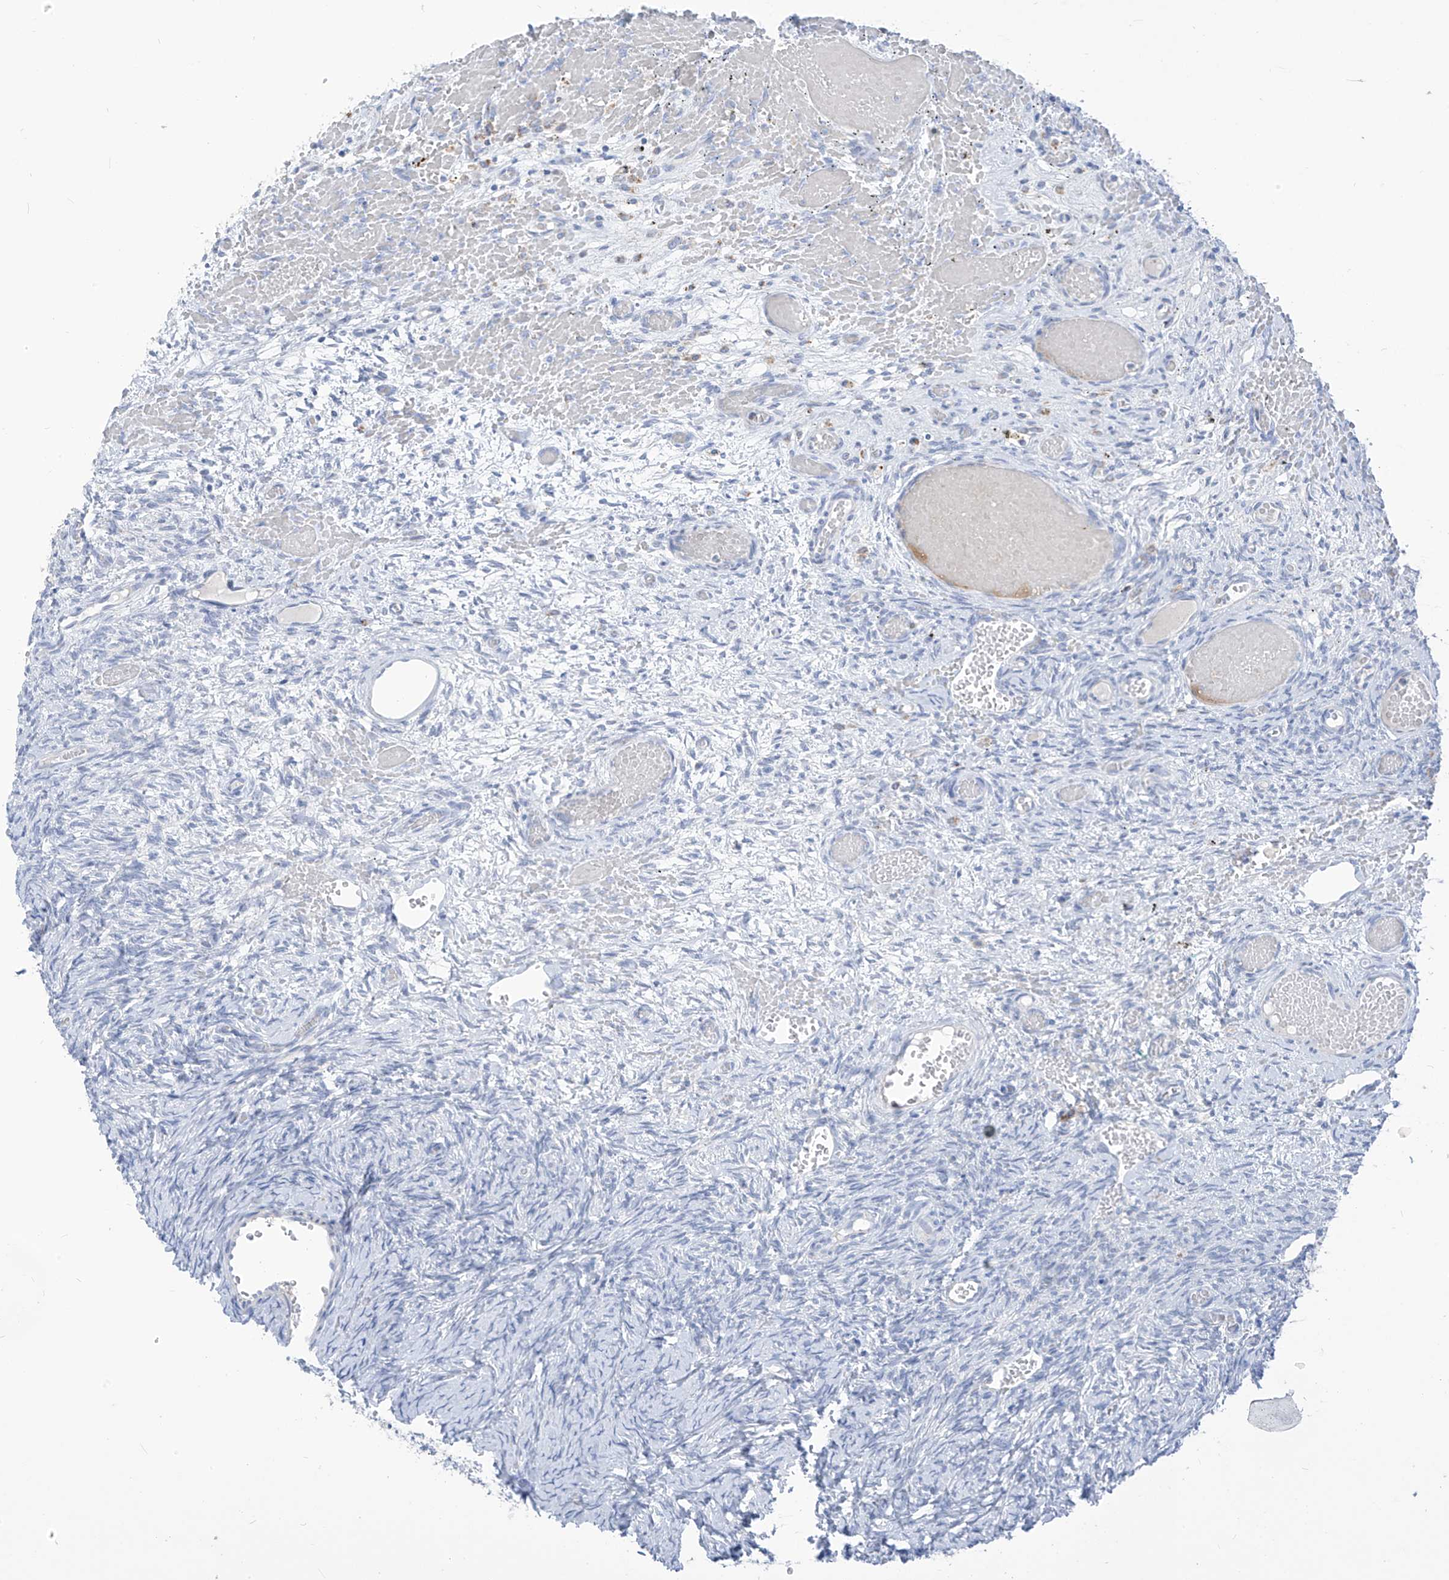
{"staining": {"intensity": "negative", "quantity": "none", "location": "none"}, "tissue": "ovary", "cell_type": "Follicle cells", "image_type": "normal", "snomed": [{"axis": "morphology", "description": "Adenocarcinoma, NOS"}, {"axis": "topography", "description": "Endometrium"}], "caption": "An IHC micrograph of unremarkable ovary is shown. There is no staining in follicle cells of ovary. (Brightfield microscopy of DAB (3,3'-diaminobenzidine) immunohistochemistry (IHC) at high magnification).", "gene": "ZNF404", "patient": {"sex": "female", "age": 32}}